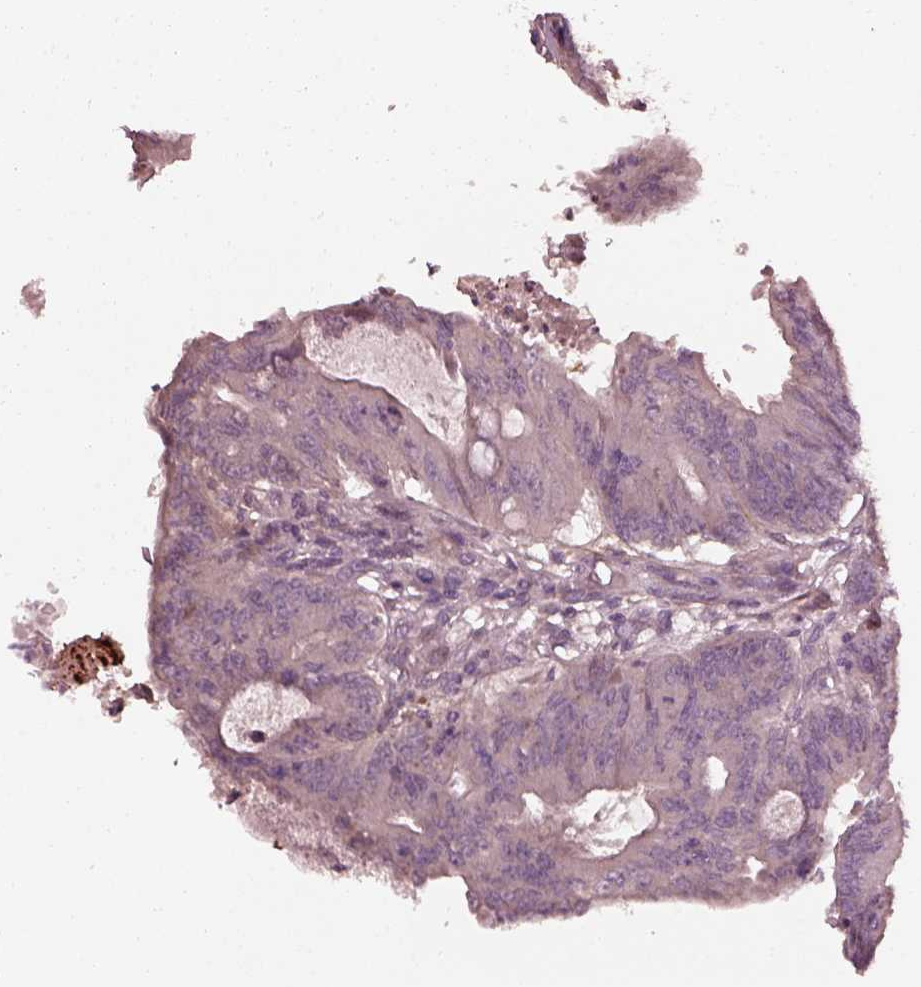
{"staining": {"intensity": "negative", "quantity": "none", "location": "none"}, "tissue": "colorectal cancer", "cell_type": "Tumor cells", "image_type": "cancer", "snomed": [{"axis": "morphology", "description": "Adenocarcinoma, NOS"}, {"axis": "topography", "description": "Colon"}], "caption": "The IHC photomicrograph has no significant positivity in tumor cells of colorectal adenocarcinoma tissue.", "gene": "EFEMP1", "patient": {"sex": "female", "age": 70}}